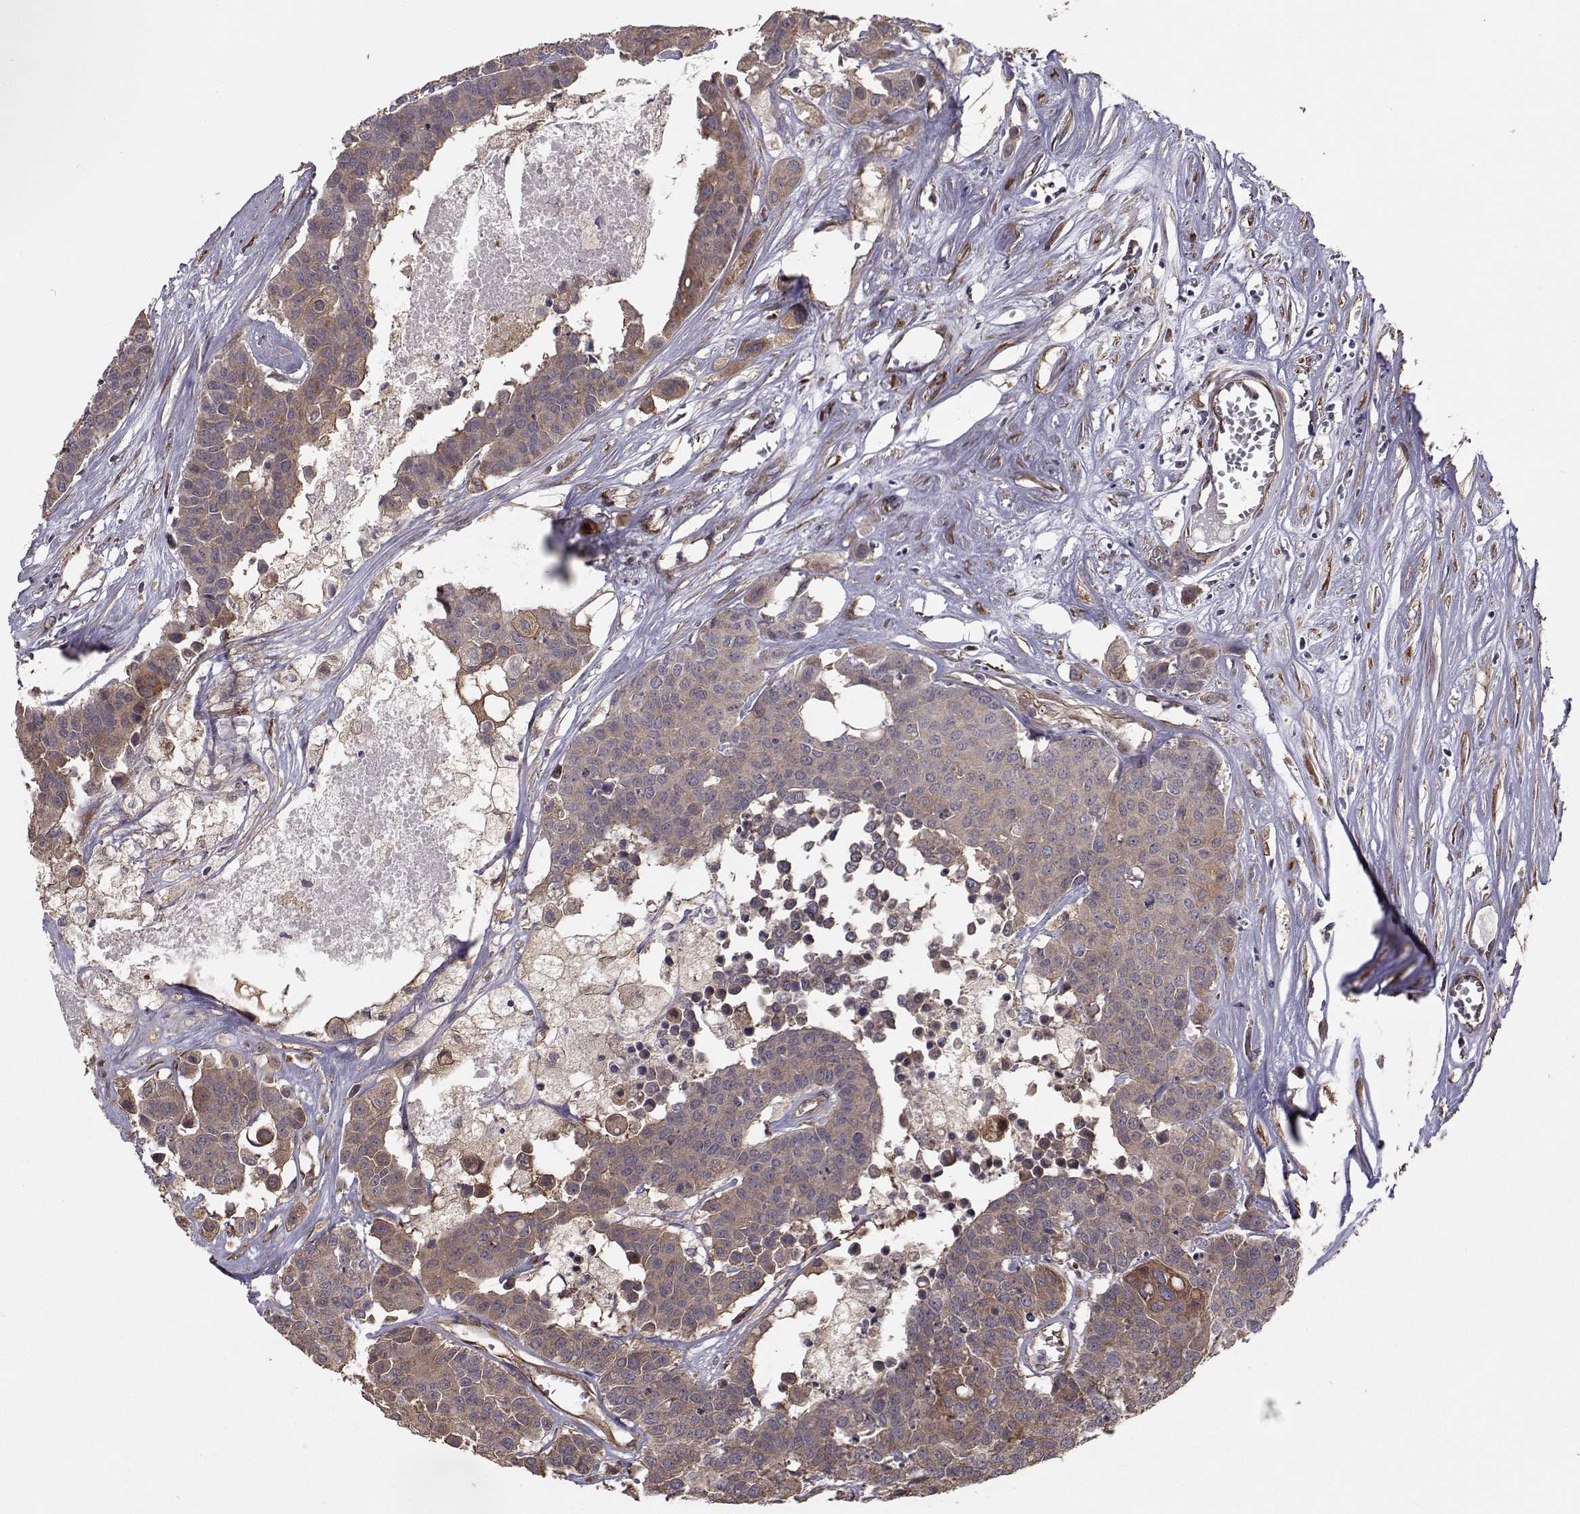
{"staining": {"intensity": "weak", "quantity": ">75%", "location": "cytoplasmic/membranous"}, "tissue": "carcinoid", "cell_type": "Tumor cells", "image_type": "cancer", "snomed": [{"axis": "morphology", "description": "Carcinoid, malignant, NOS"}, {"axis": "topography", "description": "Colon"}], "caption": "Protein positivity by immunohistochemistry shows weak cytoplasmic/membranous staining in approximately >75% of tumor cells in carcinoid (malignant). The protein of interest is shown in brown color, while the nuclei are stained blue.", "gene": "TRIP10", "patient": {"sex": "male", "age": 81}}